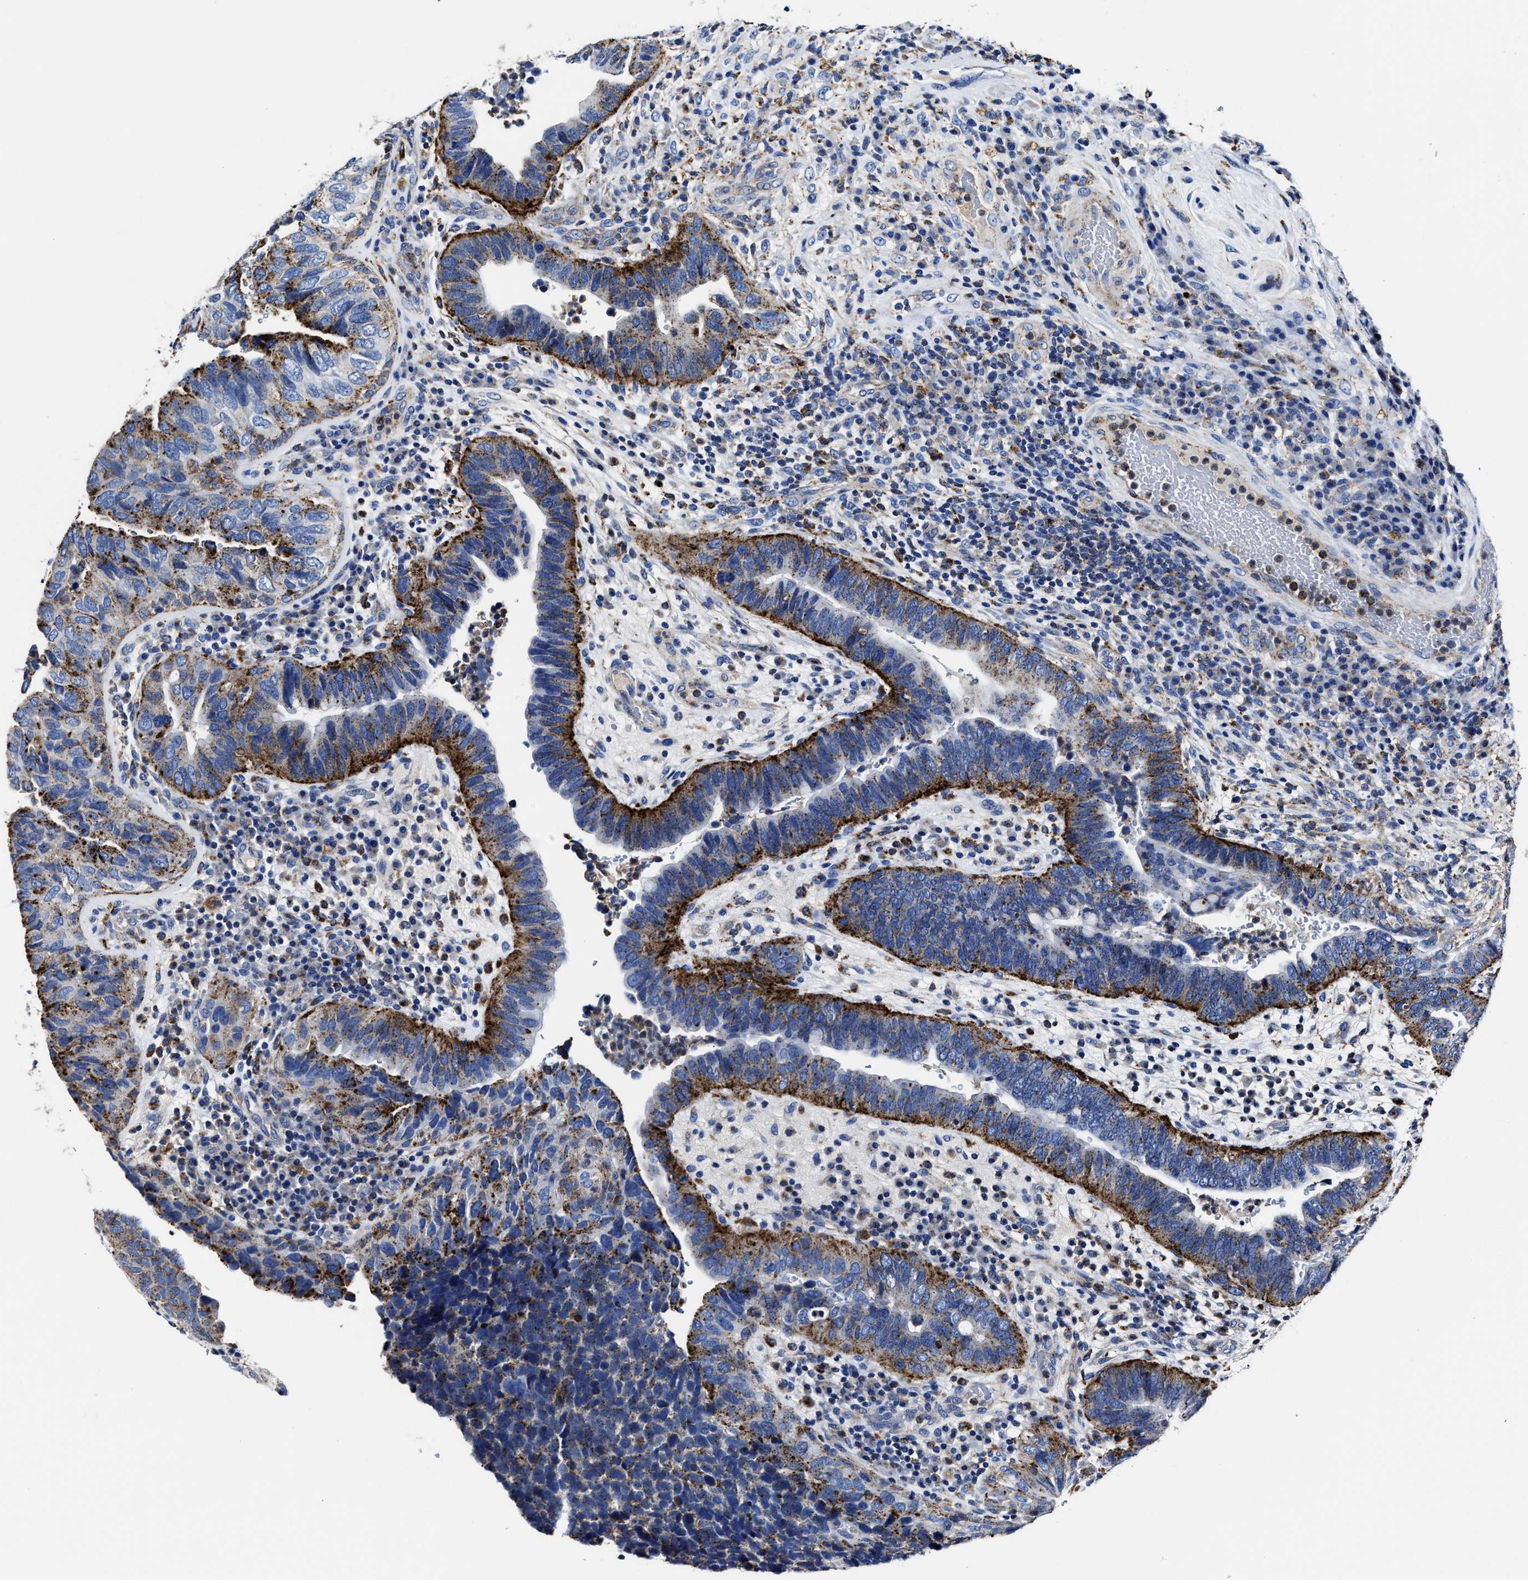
{"staining": {"intensity": "strong", "quantity": "25%-75%", "location": "cytoplasmic/membranous"}, "tissue": "urothelial cancer", "cell_type": "Tumor cells", "image_type": "cancer", "snomed": [{"axis": "morphology", "description": "Urothelial carcinoma, High grade"}, {"axis": "topography", "description": "Urinary bladder"}], "caption": "High-grade urothelial carcinoma was stained to show a protein in brown. There is high levels of strong cytoplasmic/membranous staining in about 25%-75% of tumor cells.", "gene": "LAMTOR4", "patient": {"sex": "female", "age": 82}}